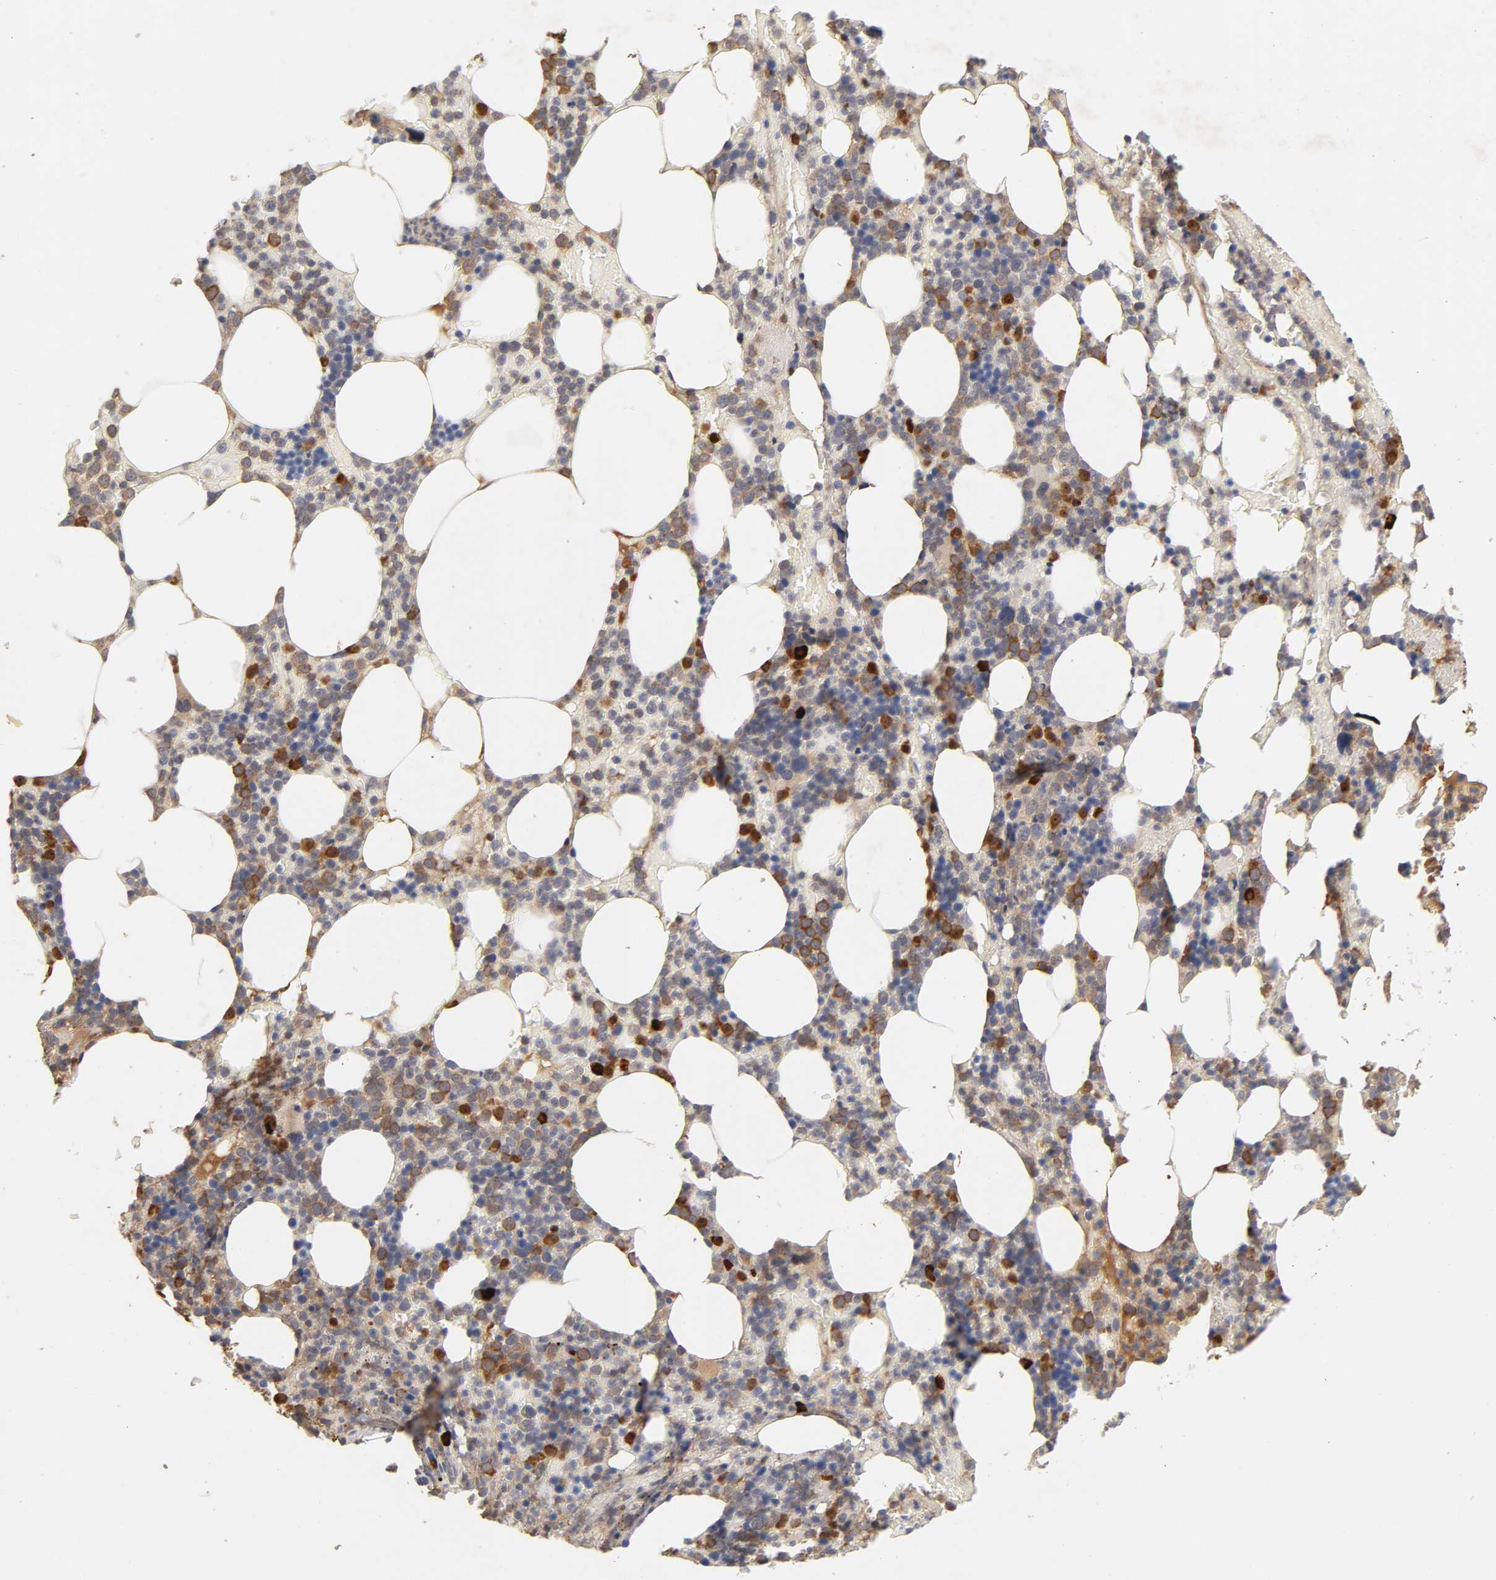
{"staining": {"intensity": "moderate", "quantity": "25%-75%", "location": "cytoplasmic/membranous"}, "tissue": "bone marrow", "cell_type": "Hematopoietic cells", "image_type": "normal", "snomed": [{"axis": "morphology", "description": "Normal tissue, NOS"}, {"axis": "topography", "description": "Bone marrow"}], "caption": "A high-resolution histopathology image shows immunohistochemistry staining of normal bone marrow, which shows moderate cytoplasmic/membranous staining in approximately 25%-75% of hematopoietic cells.", "gene": "RPS29", "patient": {"sex": "female", "age": 66}}